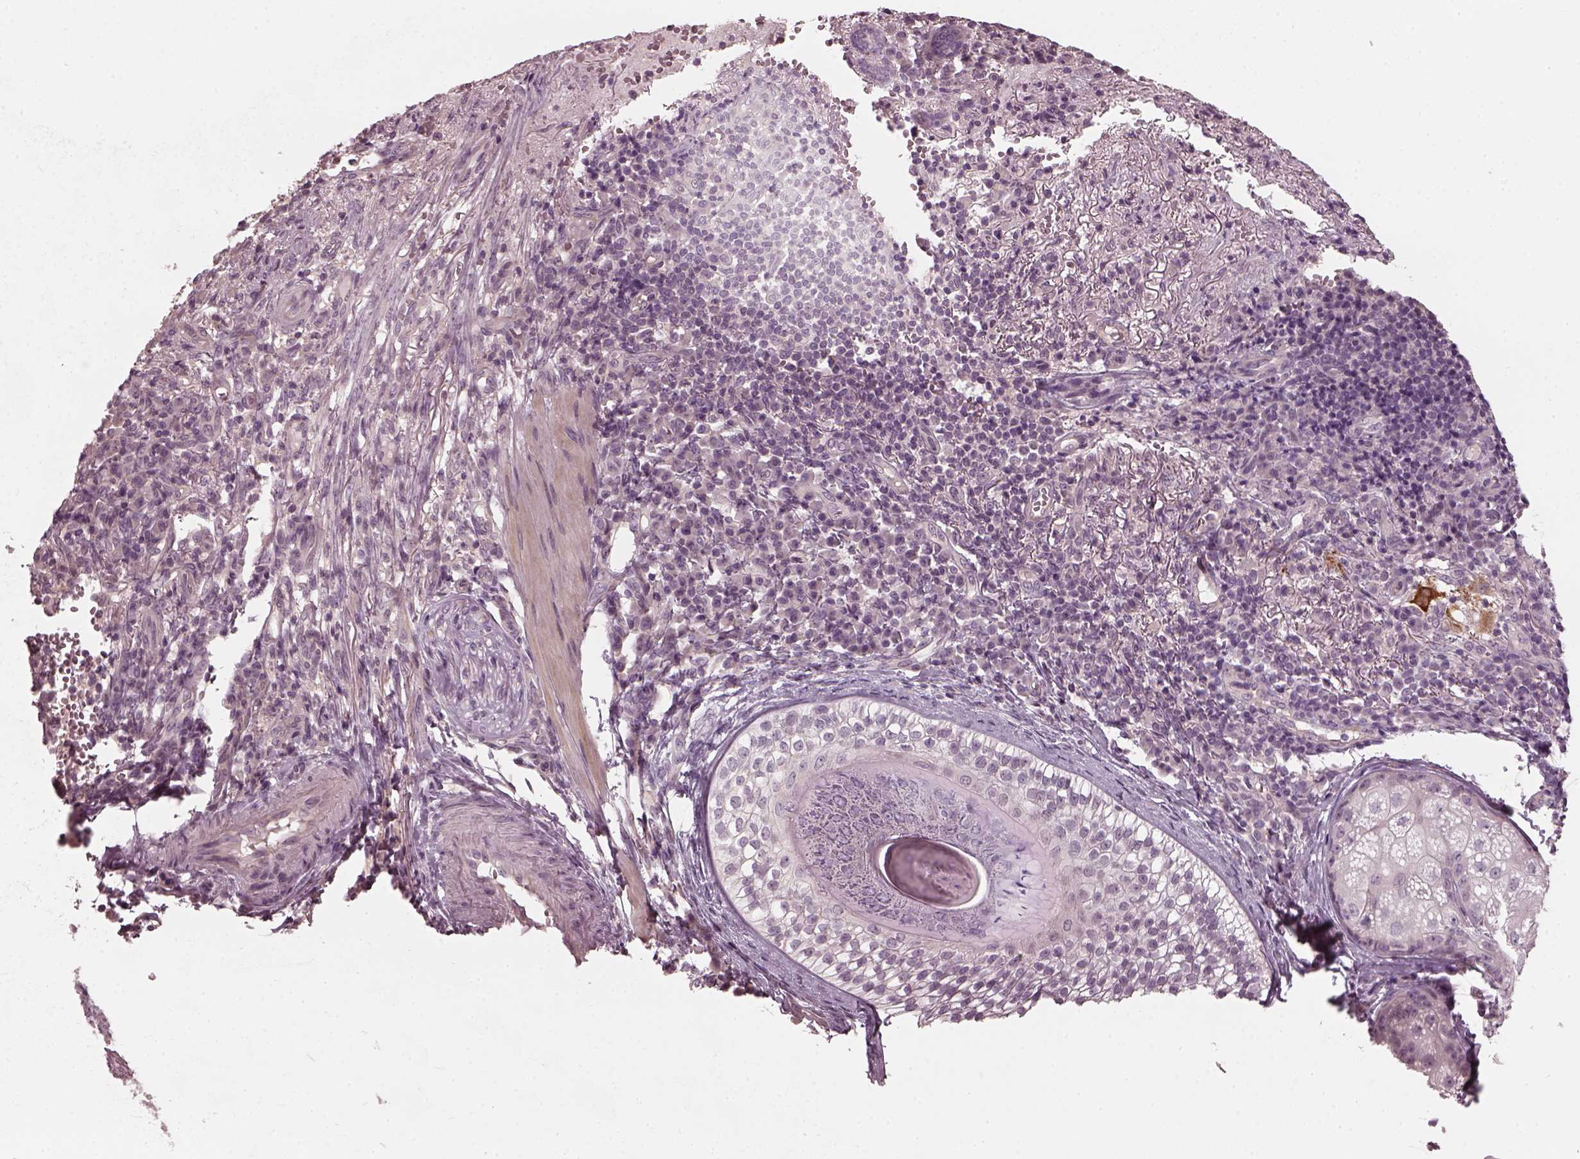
{"staining": {"intensity": "negative", "quantity": "none", "location": "none"}, "tissue": "skin cancer", "cell_type": "Tumor cells", "image_type": "cancer", "snomed": [{"axis": "morphology", "description": "Basal cell carcinoma"}, {"axis": "topography", "description": "Skin"}], "caption": "Skin cancer was stained to show a protein in brown. There is no significant positivity in tumor cells.", "gene": "CHIT1", "patient": {"sex": "female", "age": 69}}